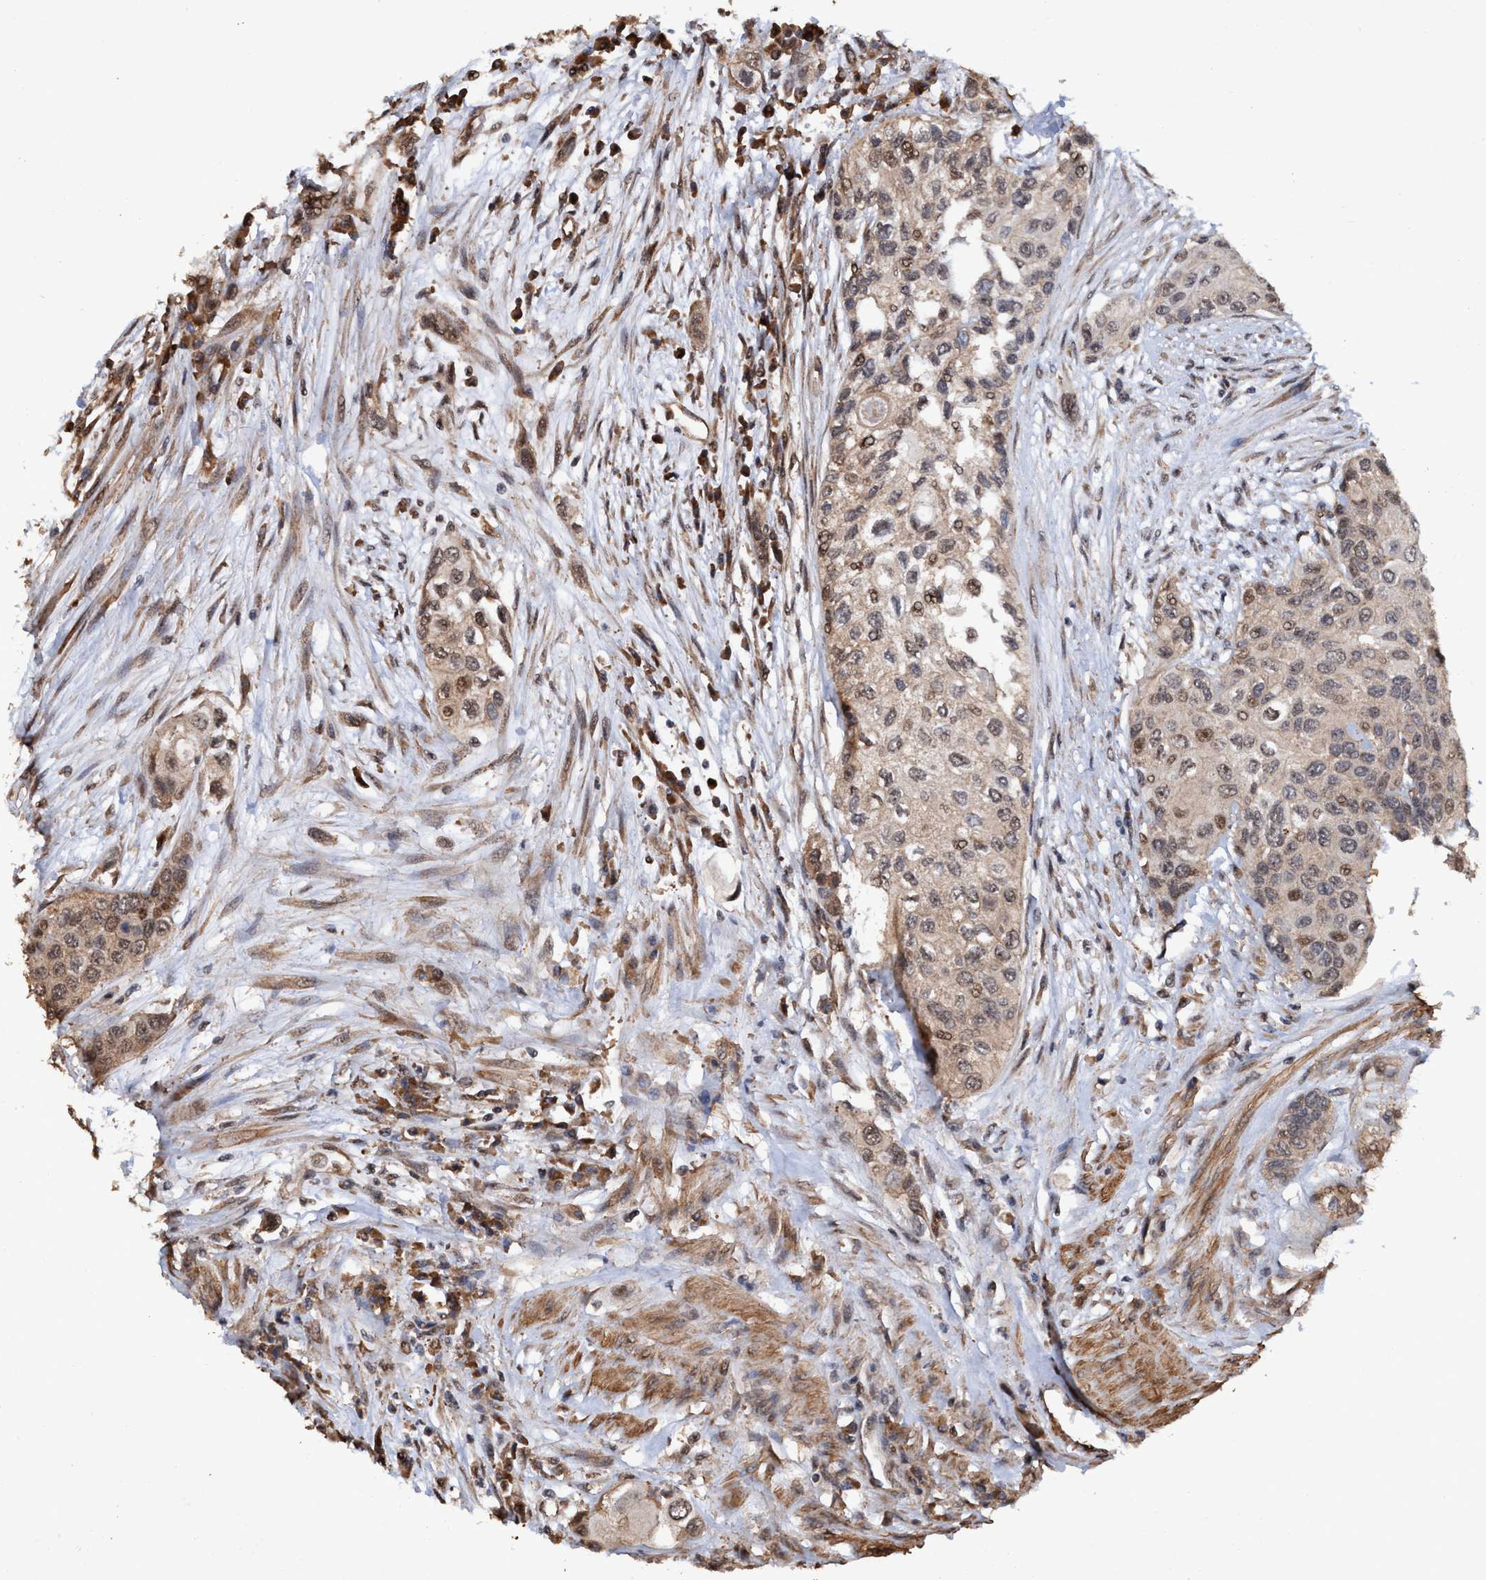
{"staining": {"intensity": "moderate", "quantity": "25%-75%", "location": "cytoplasmic/membranous,nuclear"}, "tissue": "urothelial cancer", "cell_type": "Tumor cells", "image_type": "cancer", "snomed": [{"axis": "morphology", "description": "Urothelial carcinoma, High grade"}, {"axis": "topography", "description": "Urinary bladder"}], "caption": "A medium amount of moderate cytoplasmic/membranous and nuclear positivity is present in approximately 25%-75% of tumor cells in high-grade urothelial carcinoma tissue. (Brightfield microscopy of DAB IHC at high magnification).", "gene": "TRPC7", "patient": {"sex": "female", "age": 56}}